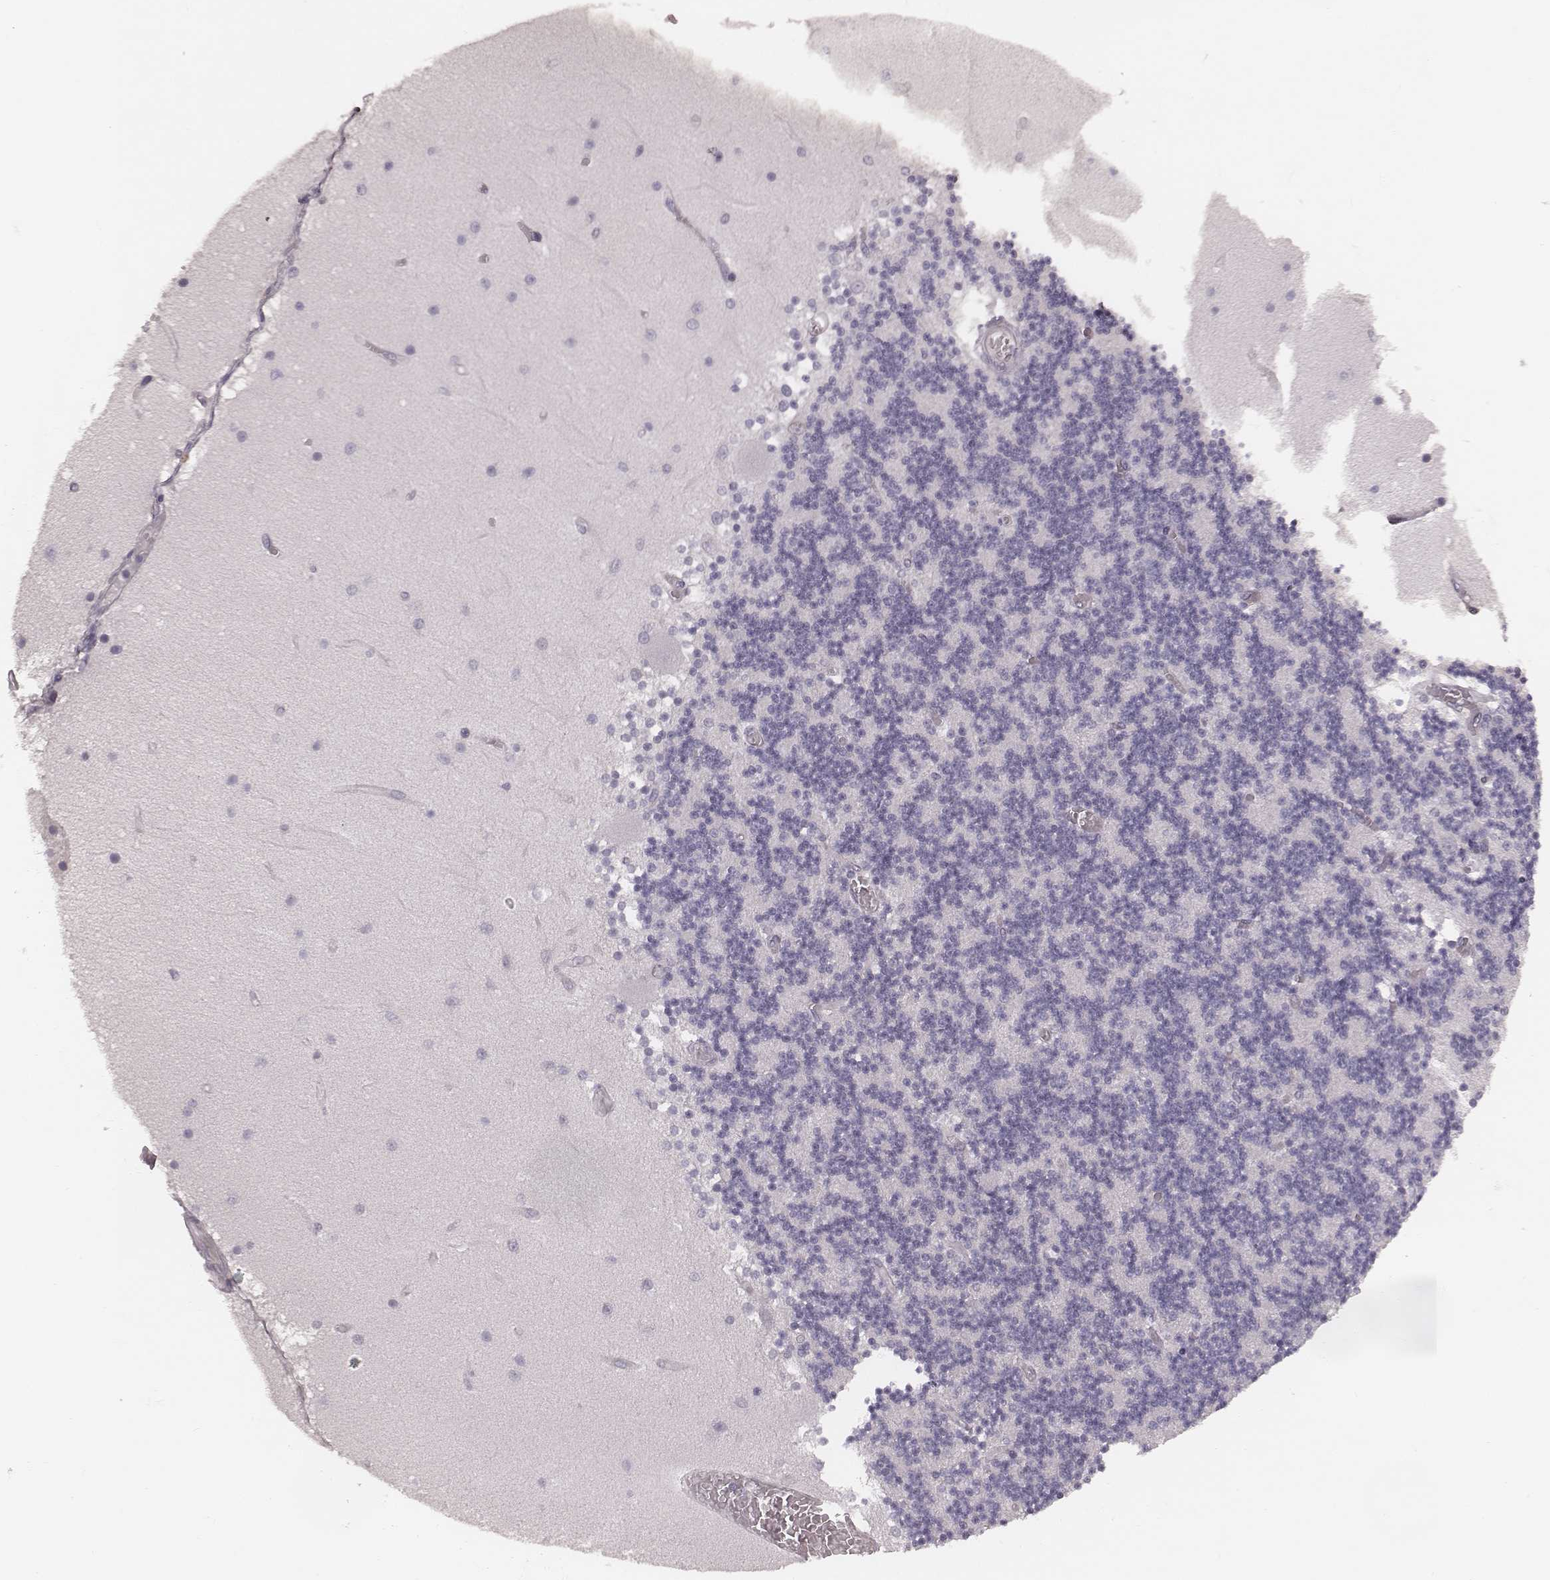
{"staining": {"intensity": "negative", "quantity": "none", "location": "none"}, "tissue": "cerebellum", "cell_type": "Cells in granular layer", "image_type": "normal", "snomed": [{"axis": "morphology", "description": "Normal tissue, NOS"}, {"axis": "topography", "description": "Cerebellum"}], "caption": "Immunohistochemistry histopathology image of benign cerebellum: cerebellum stained with DAB reveals no significant protein positivity in cells in granular layer. (DAB IHC, high magnification).", "gene": "S100Z", "patient": {"sex": "female", "age": 28}}